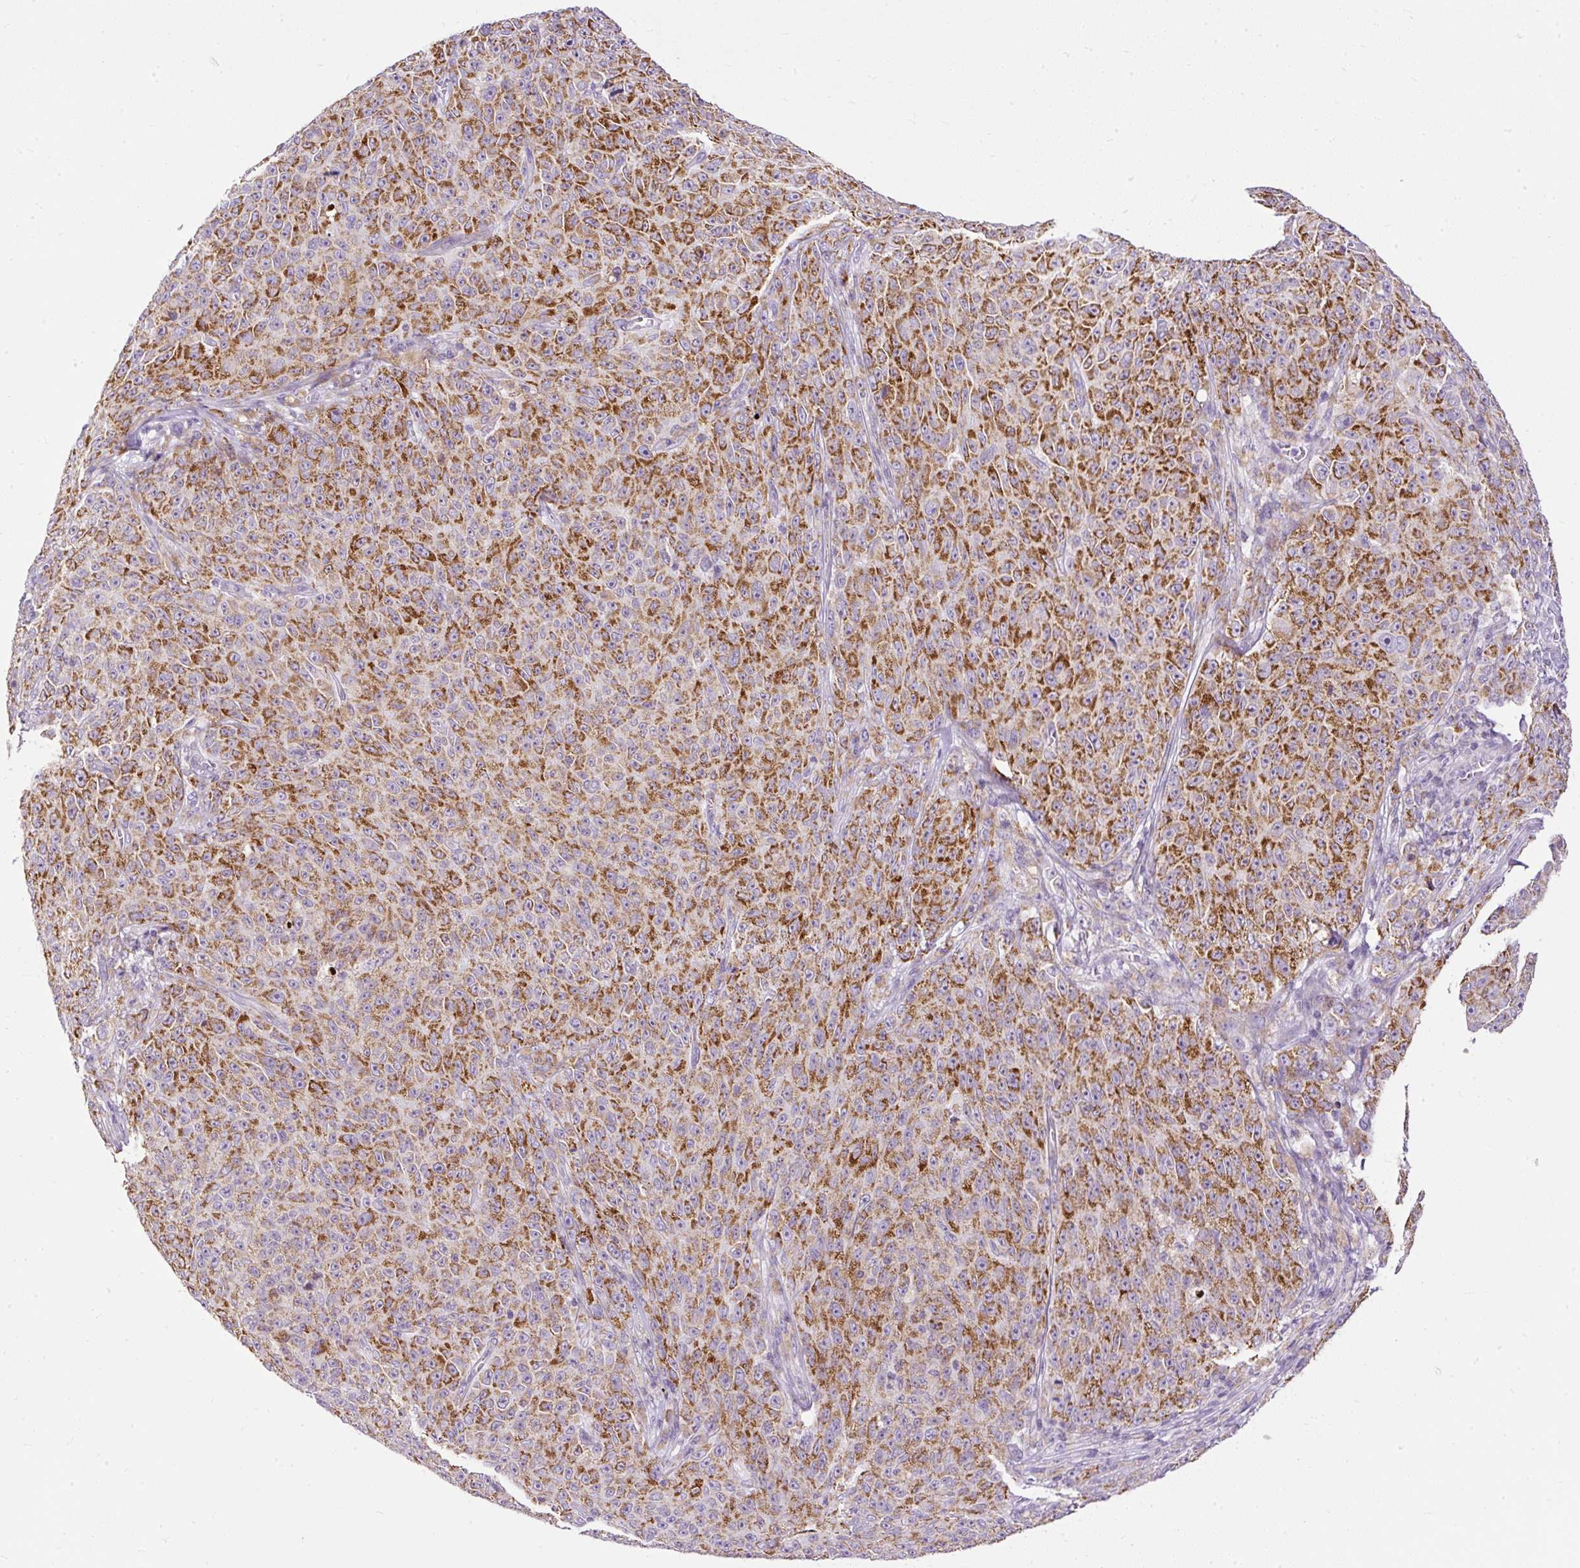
{"staining": {"intensity": "moderate", "quantity": ">75%", "location": "cytoplasmic/membranous"}, "tissue": "melanoma", "cell_type": "Tumor cells", "image_type": "cancer", "snomed": [{"axis": "morphology", "description": "Malignant melanoma, NOS"}, {"axis": "topography", "description": "Skin"}], "caption": "Immunohistochemistry staining of malignant melanoma, which reveals medium levels of moderate cytoplasmic/membranous staining in about >75% of tumor cells indicating moderate cytoplasmic/membranous protein expression. The staining was performed using DAB (3,3'-diaminobenzidine) (brown) for protein detection and nuclei were counterstained in hematoxylin (blue).", "gene": "FMC1", "patient": {"sex": "female", "age": 82}}